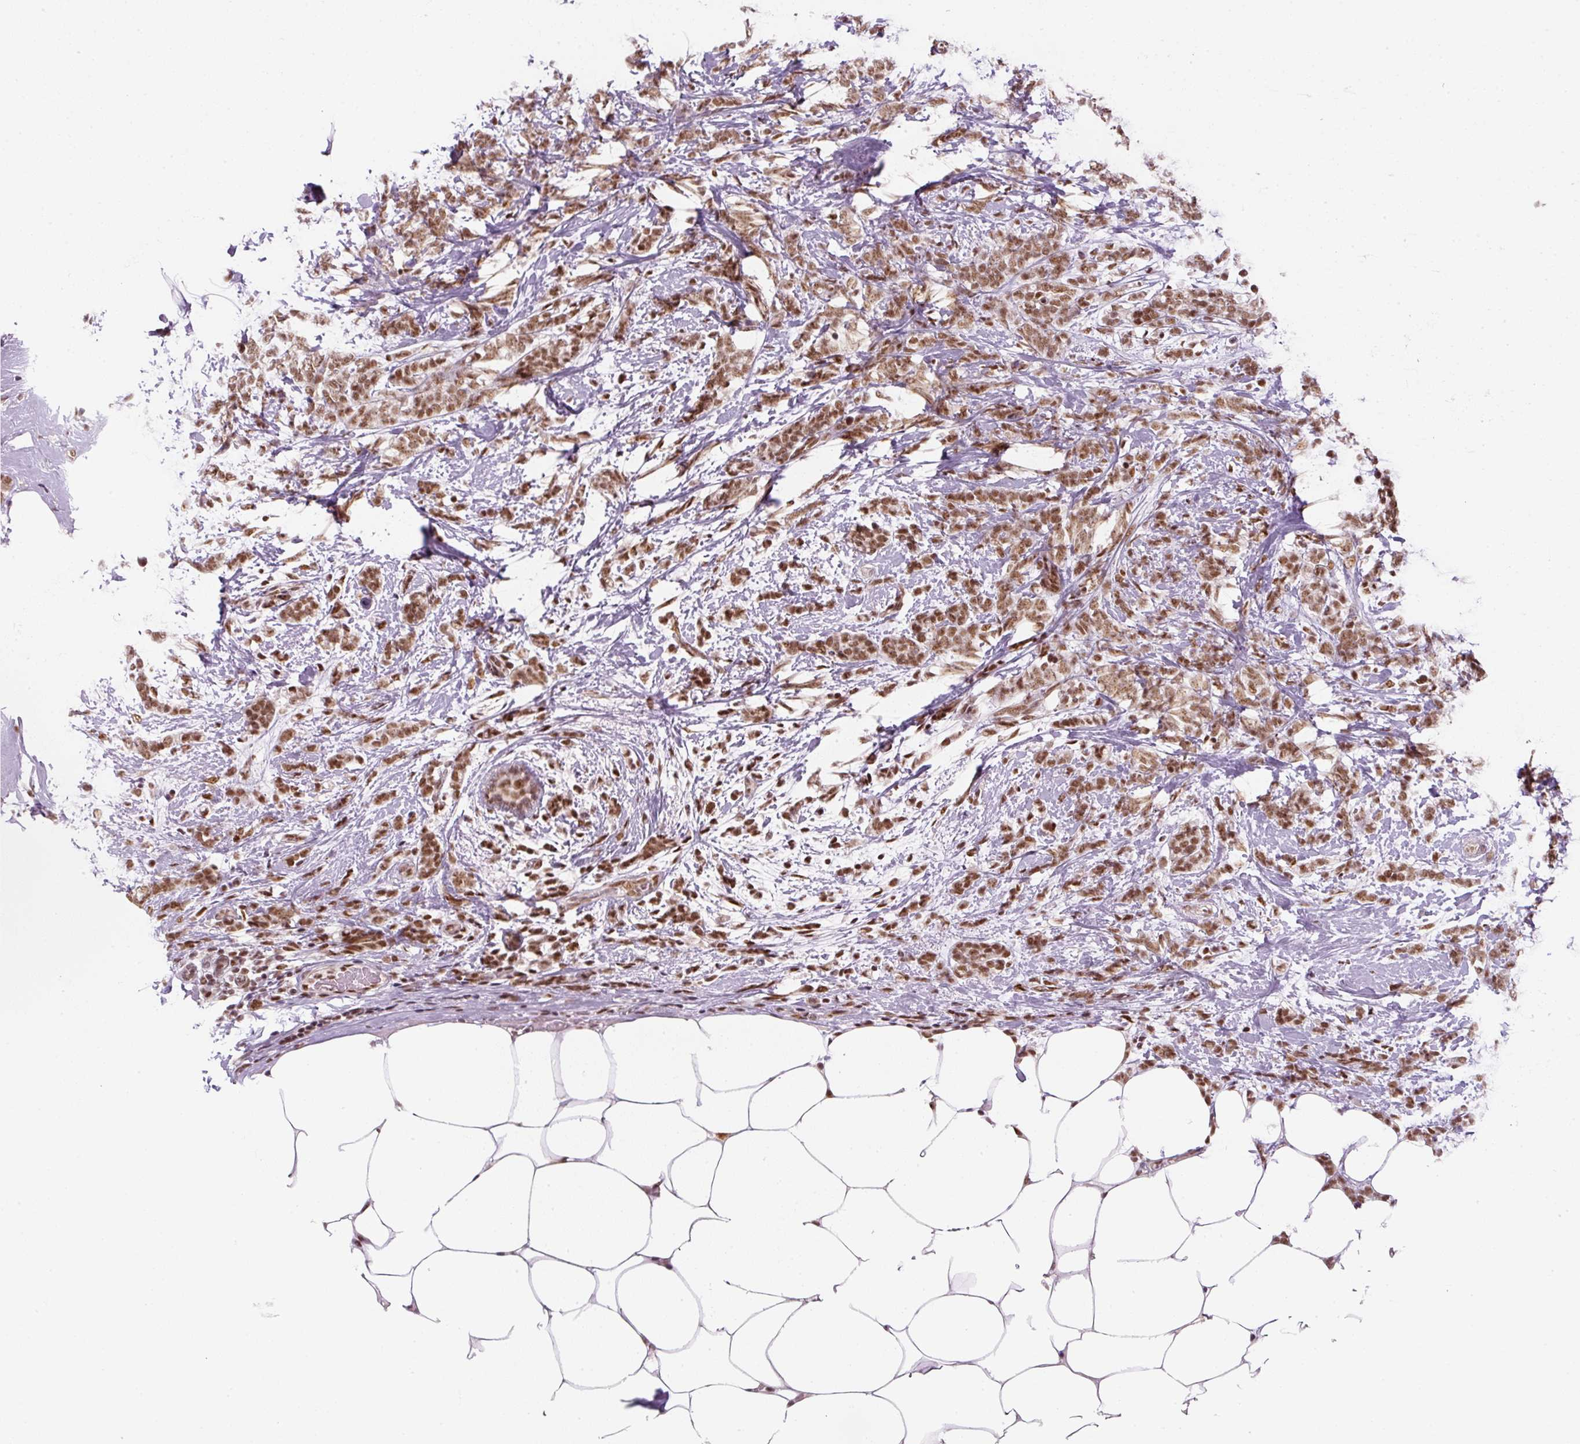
{"staining": {"intensity": "moderate", "quantity": ">75%", "location": "nuclear"}, "tissue": "breast cancer", "cell_type": "Tumor cells", "image_type": "cancer", "snomed": [{"axis": "morphology", "description": "Lobular carcinoma"}, {"axis": "topography", "description": "Breast"}], "caption": "There is medium levels of moderate nuclear expression in tumor cells of breast cancer (lobular carcinoma), as demonstrated by immunohistochemical staining (brown color).", "gene": "U2AF2", "patient": {"sex": "female", "age": 58}}